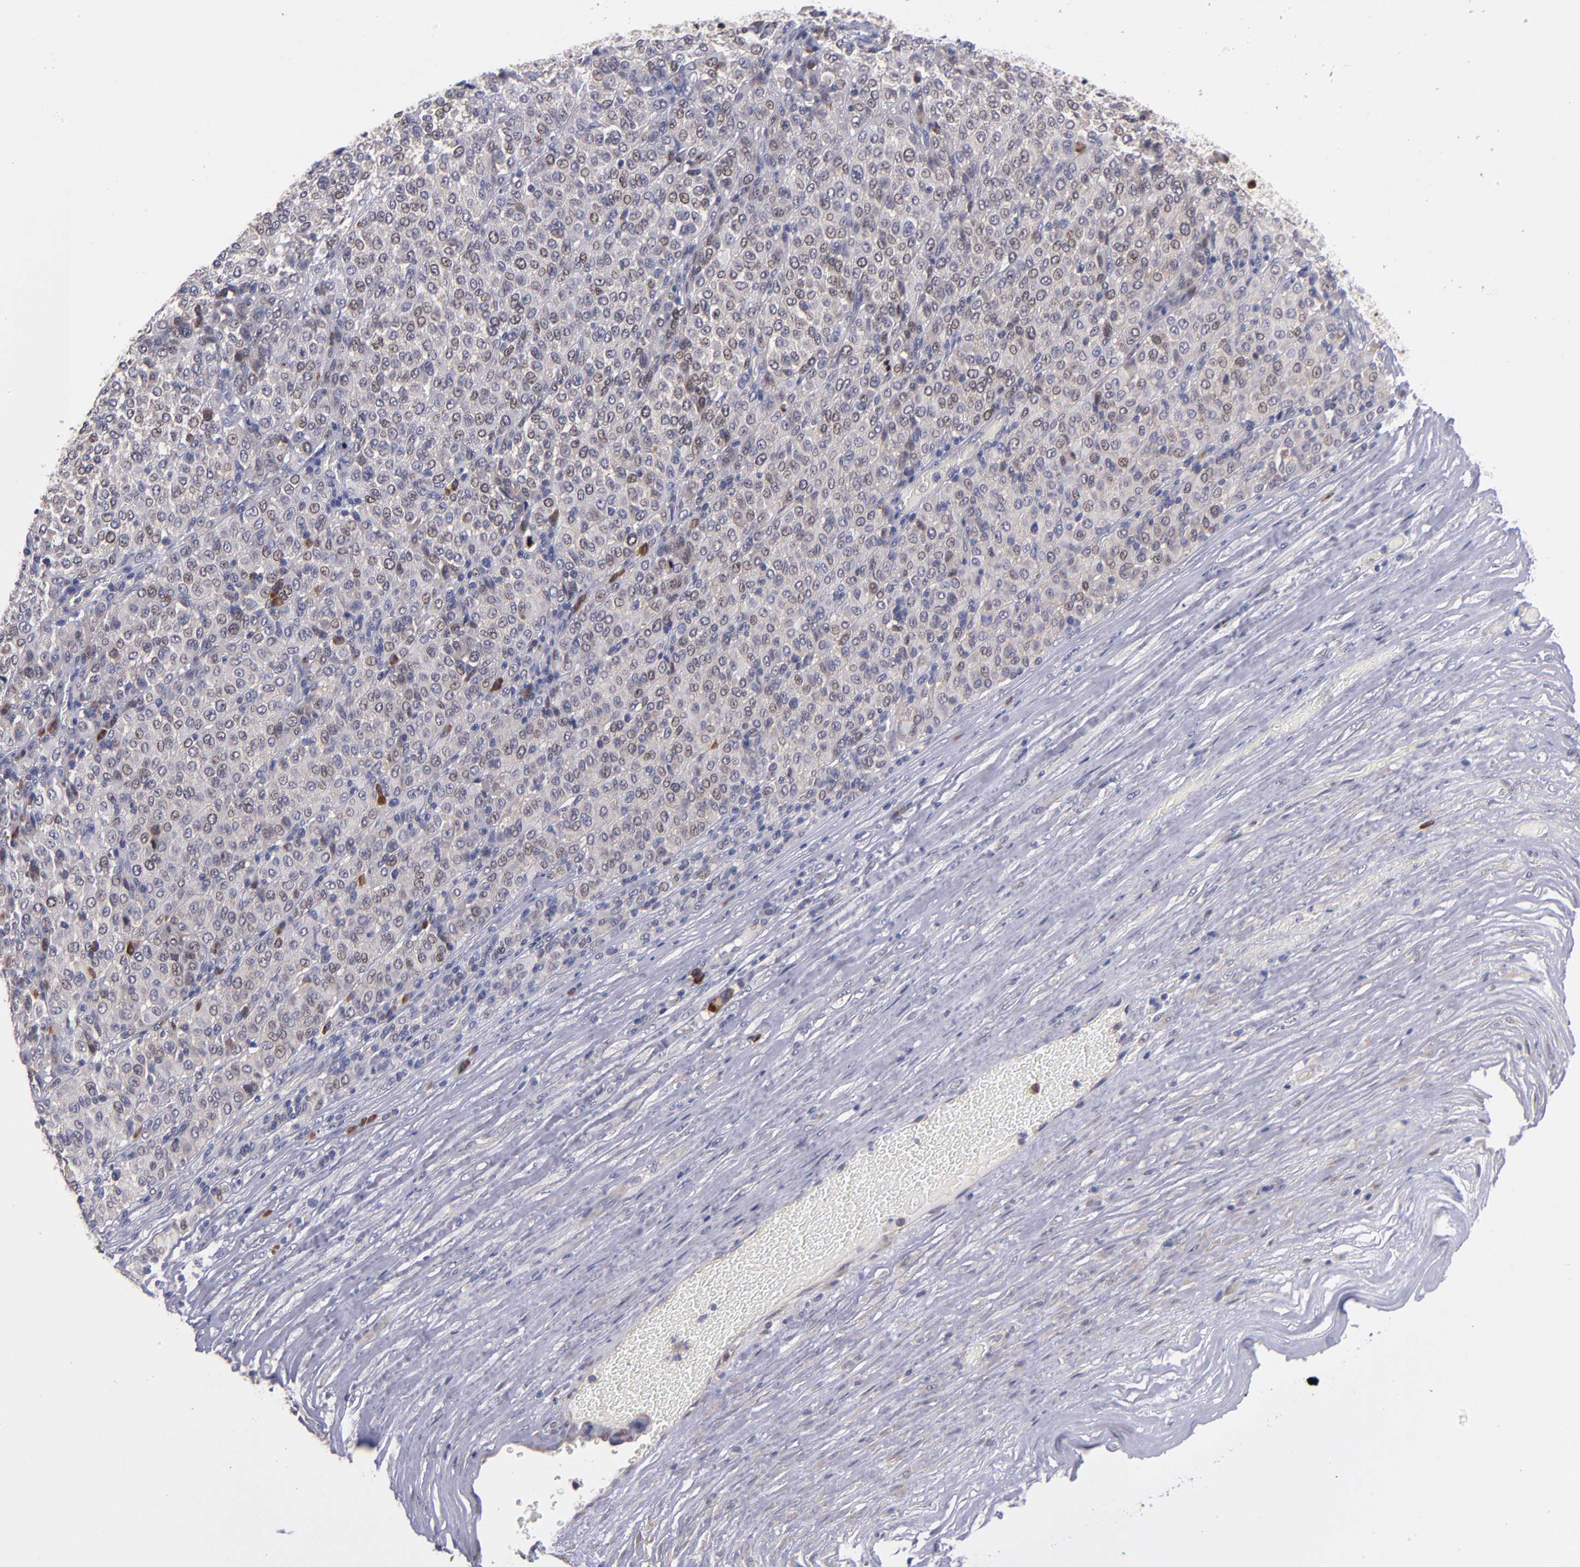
{"staining": {"intensity": "weak", "quantity": ">75%", "location": "cytoplasmic/membranous"}, "tissue": "melanoma", "cell_type": "Tumor cells", "image_type": "cancer", "snomed": [{"axis": "morphology", "description": "Malignant melanoma, Metastatic site"}, {"axis": "topography", "description": "Pancreas"}], "caption": "Protein expression analysis of melanoma demonstrates weak cytoplasmic/membranous expression in about >75% of tumor cells.", "gene": "EIF3L", "patient": {"sex": "female", "age": 30}}